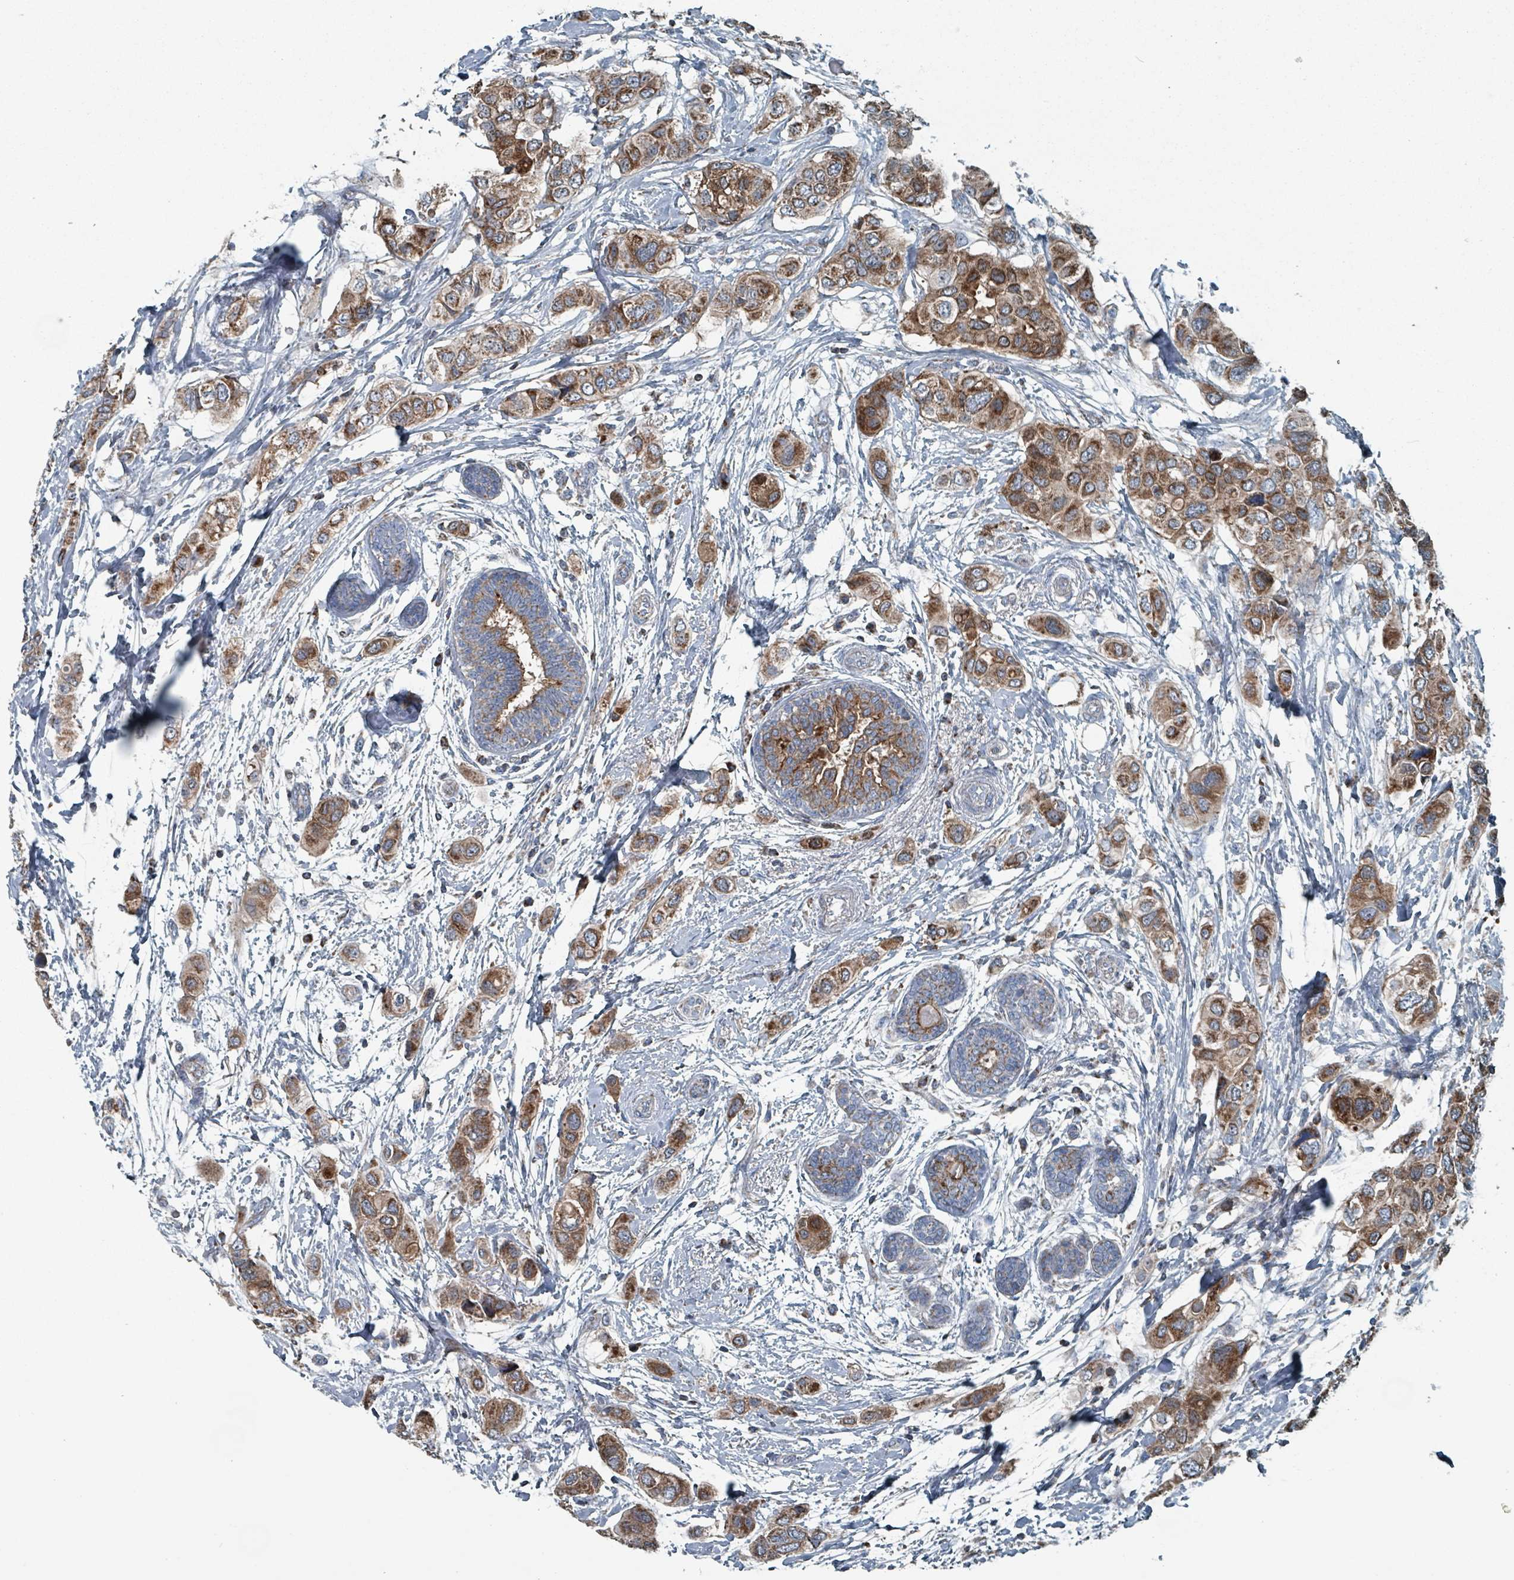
{"staining": {"intensity": "strong", "quantity": ">75%", "location": "cytoplasmic/membranous"}, "tissue": "breast cancer", "cell_type": "Tumor cells", "image_type": "cancer", "snomed": [{"axis": "morphology", "description": "Lobular carcinoma"}, {"axis": "topography", "description": "Breast"}], "caption": "Breast cancer (lobular carcinoma) tissue displays strong cytoplasmic/membranous positivity in approximately >75% of tumor cells", "gene": "ABHD18", "patient": {"sex": "female", "age": 51}}